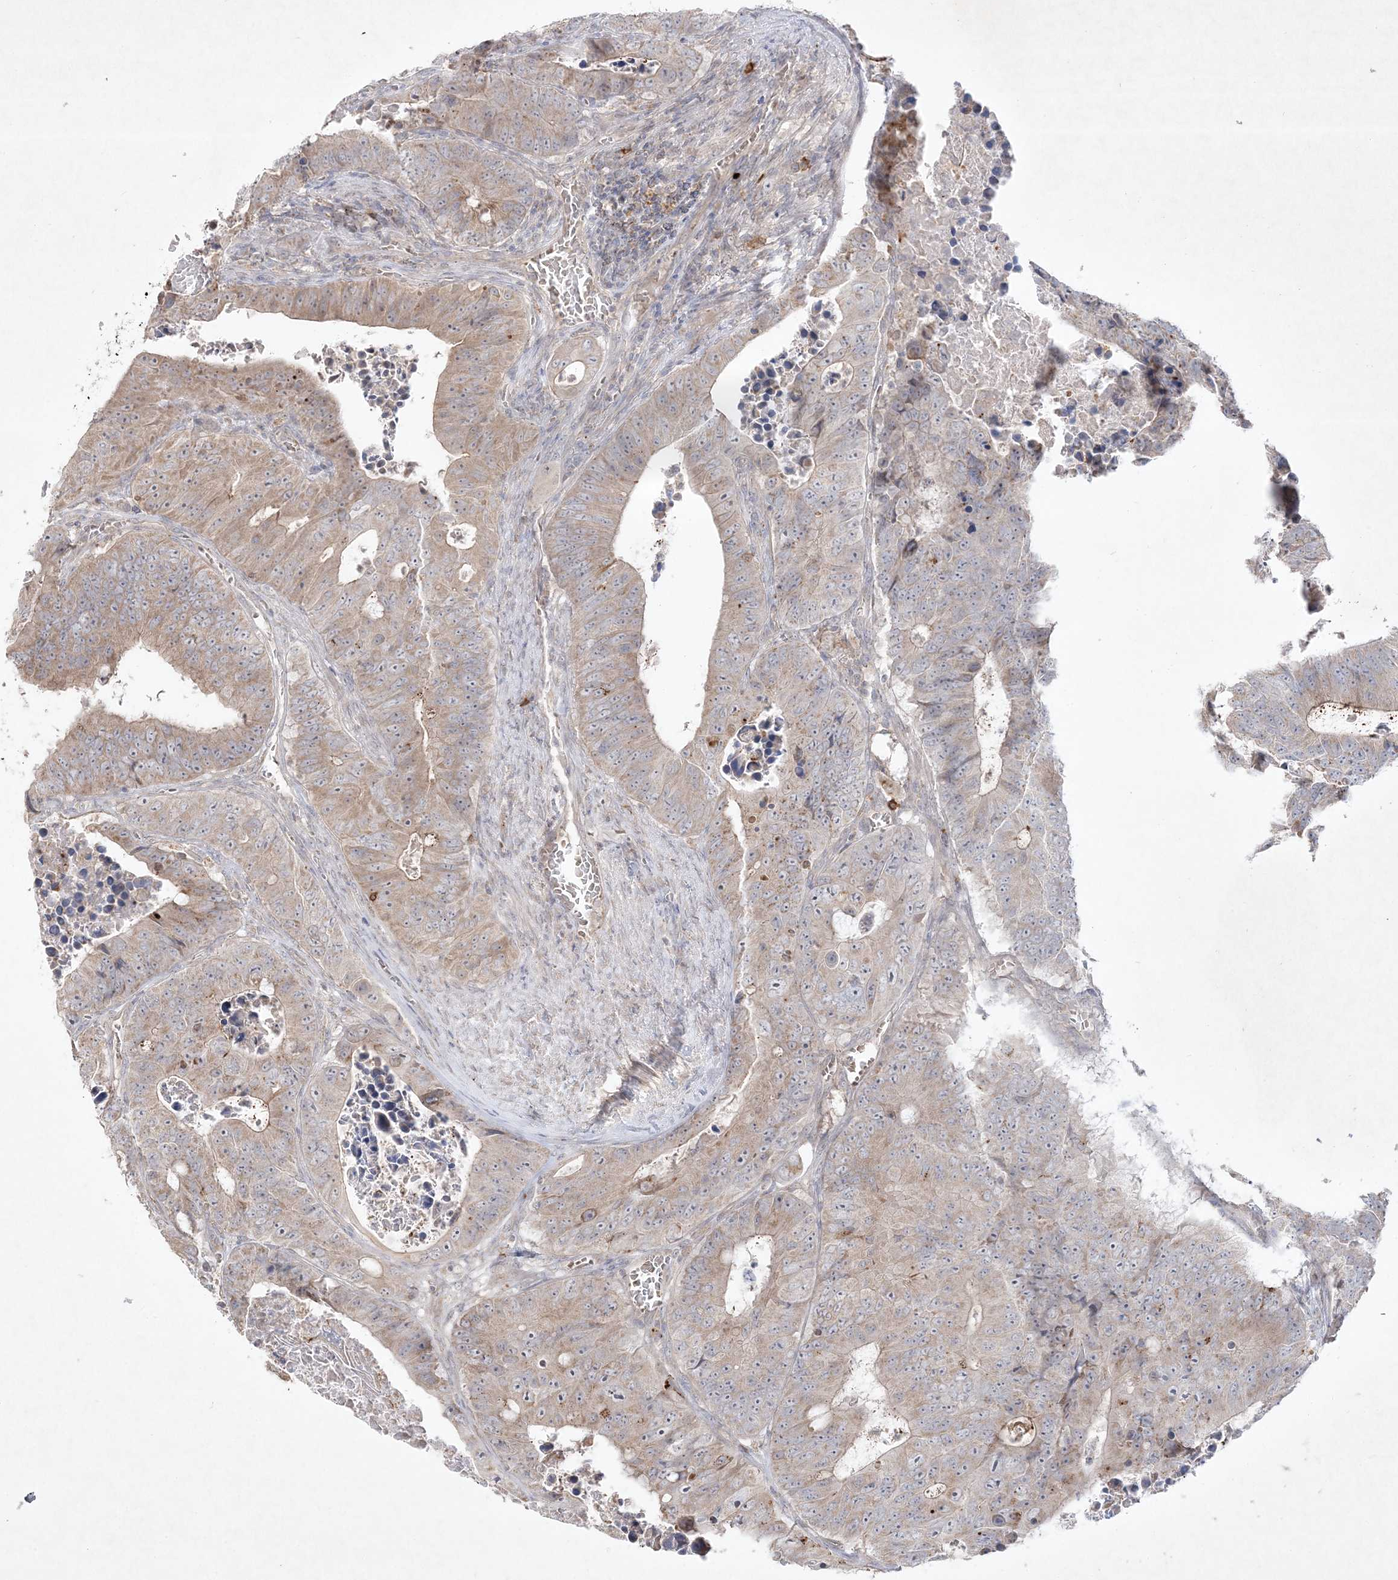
{"staining": {"intensity": "weak", "quantity": "25%-75%", "location": "cytoplasmic/membranous"}, "tissue": "colorectal cancer", "cell_type": "Tumor cells", "image_type": "cancer", "snomed": [{"axis": "morphology", "description": "Adenocarcinoma, NOS"}, {"axis": "topography", "description": "Colon"}], "caption": "Protein analysis of colorectal cancer (adenocarcinoma) tissue displays weak cytoplasmic/membranous positivity in approximately 25%-75% of tumor cells.", "gene": "CLNK", "patient": {"sex": "male", "age": 87}}